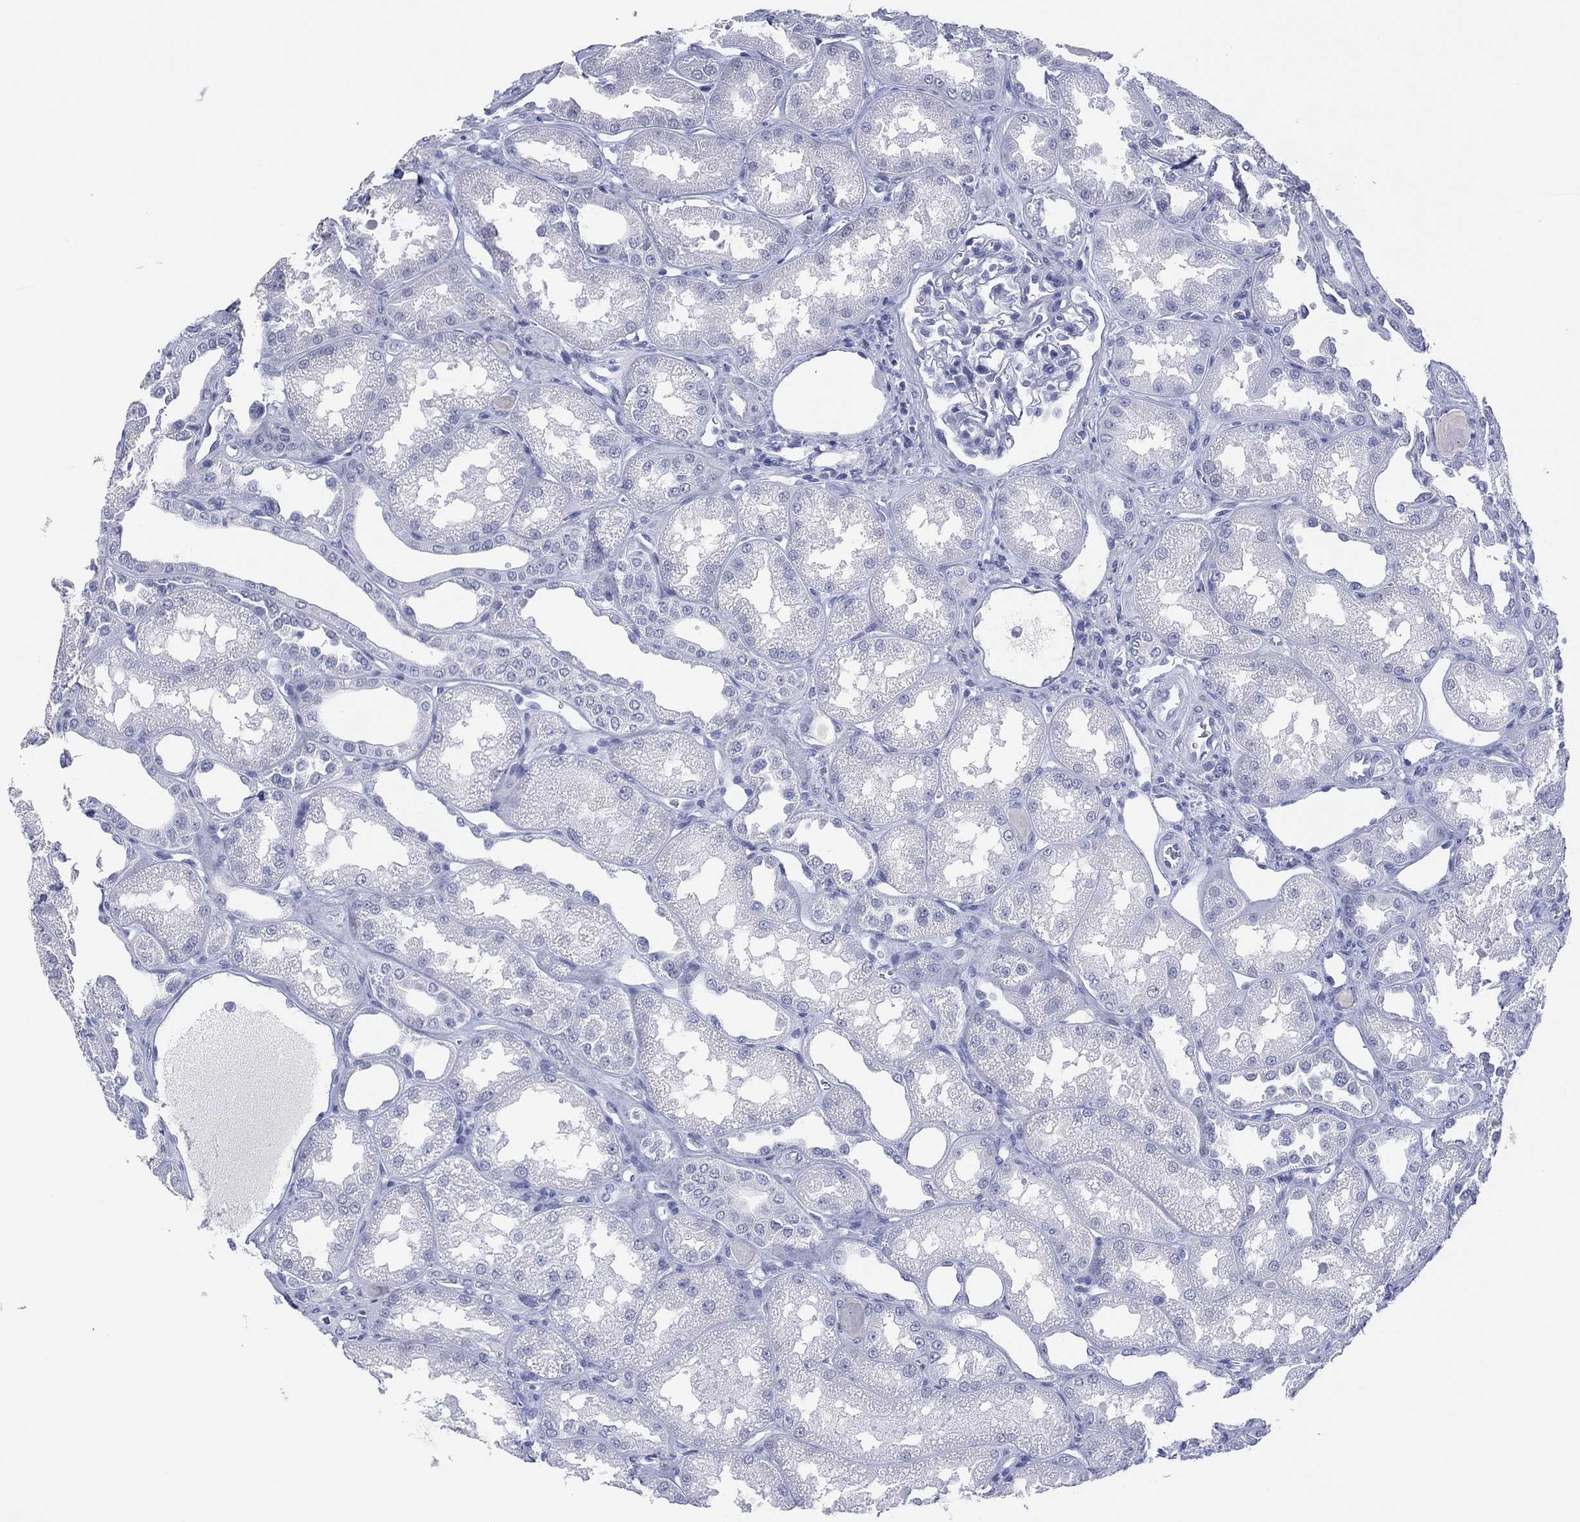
{"staining": {"intensity": "negative", "quantity": "none", "location": "none"}, "tissue": "kidney", "cell_type": "Cells in glomeruli", "image_type": "normal", "snomed": [{"axis": "morphology", "description": "Normal tissue, NOS"}, {"axis": "topography", "description": "Kidney"}], "caption": "Immunohistochemistry micrograph of benign kidney: human kidney stained with DAB (3,3'-diaminobenzidine) exhibits no significant protein staining in cells in glomeruli. (DAB immunohistochemistry visualized using brightfield microscopy, high magnification).", "gene": "UTF1", "patient": {"sex": "male", "age": 61}}